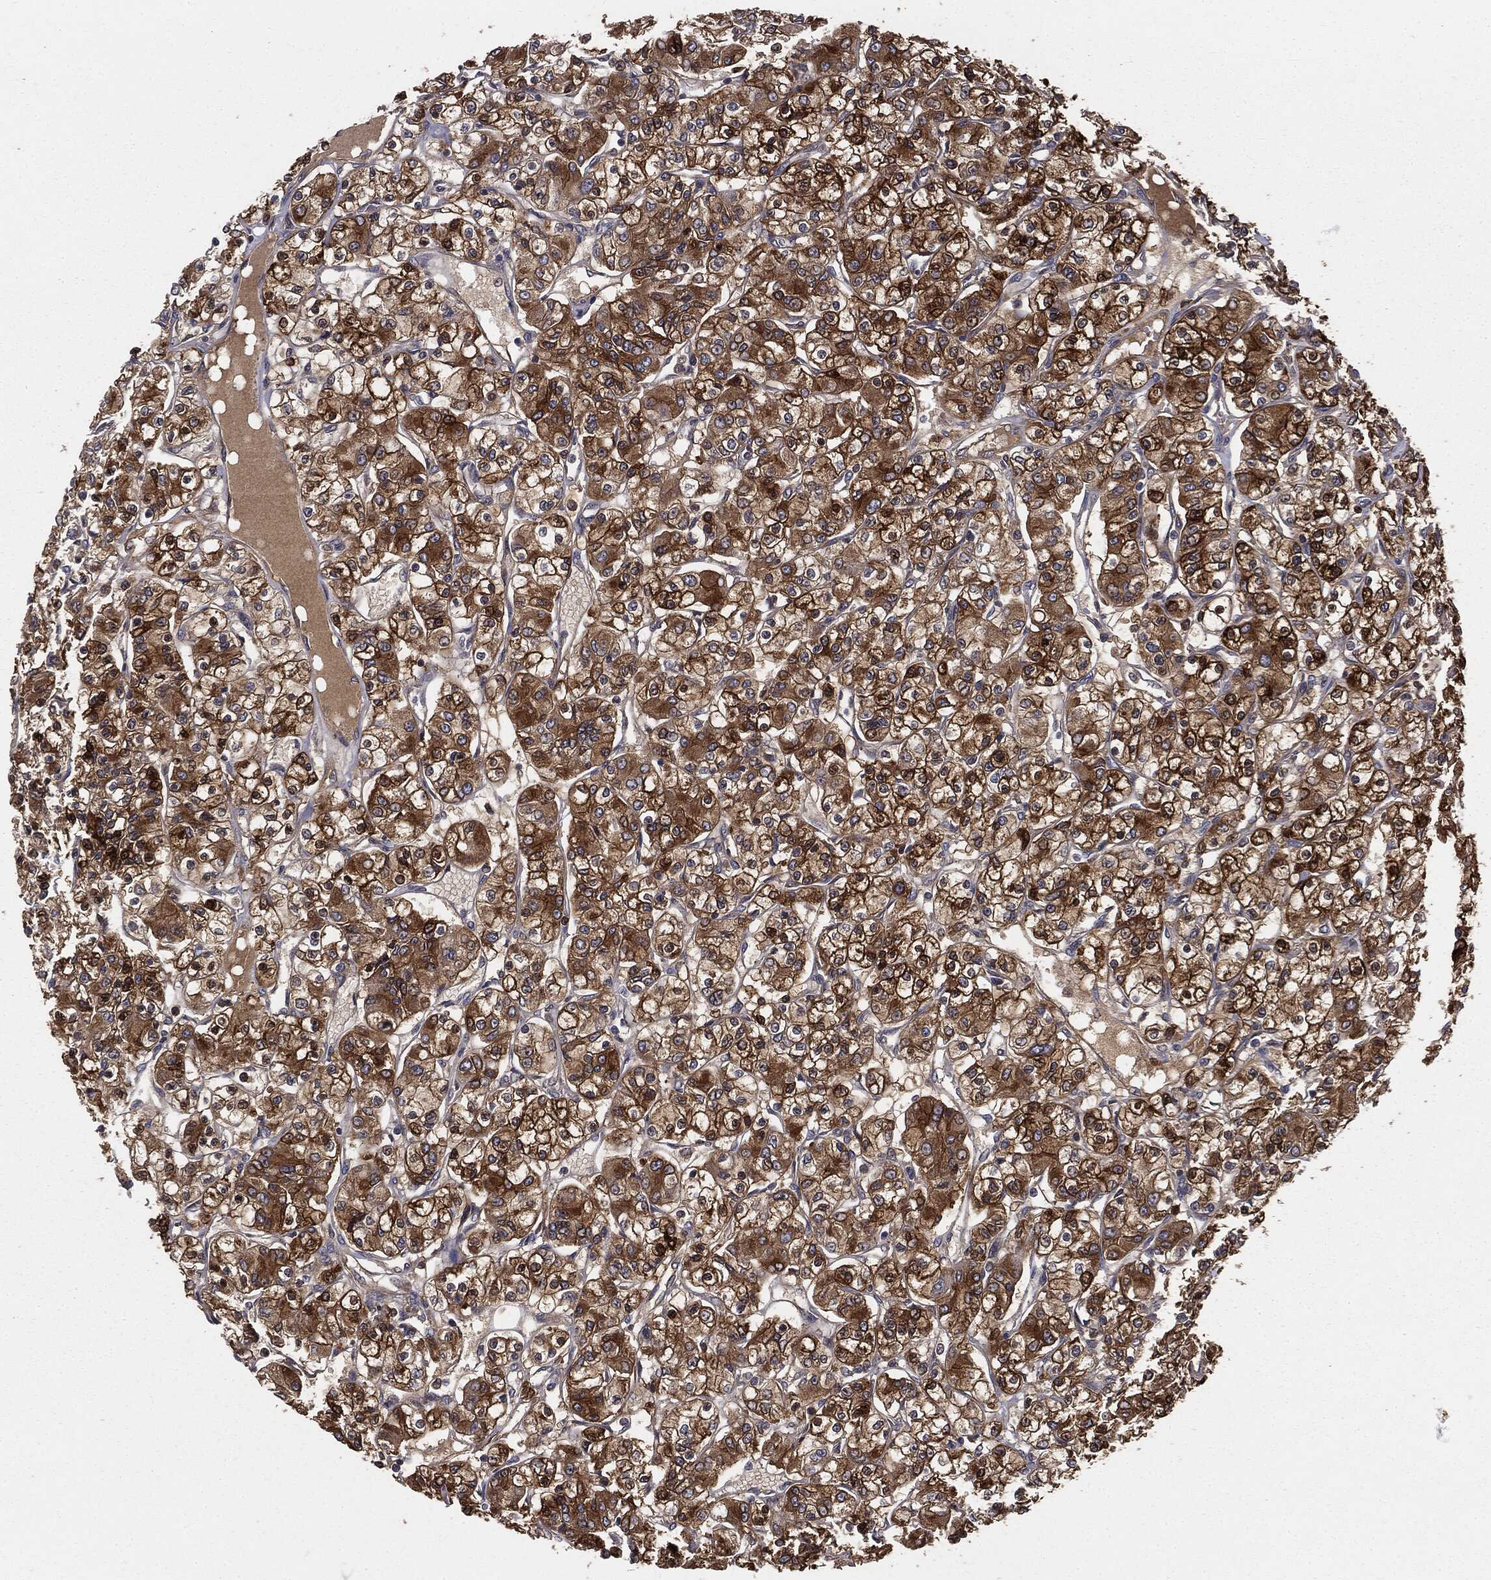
{"staining": {"intensity": "strong", "quantity": ">75%", "location": "cytoplasmic/membranous"}, "tissue": "renal cancer", "cell_type": "Tumor cells", "image_type": "cancer", "snomed": [{"axis": "morphology", "description": "Adenocarcinoma, NOS"}, {"axis": "topography", "description": "Kidney"}], "caption": "Immunohistochemical staining of renal cancer (adenocarcinoma) demonstrates strong cytoplasmic/membranous protein expression in approximately >75% of tumor cells. The staining was performed using DAB (3,3'-diaminobenzidine), with brown indicating positive protein expression. Nuclei are stained blue with hematoxylin.", "gene": "GNB5", "patient": {"sex": "female", "age": 59}}